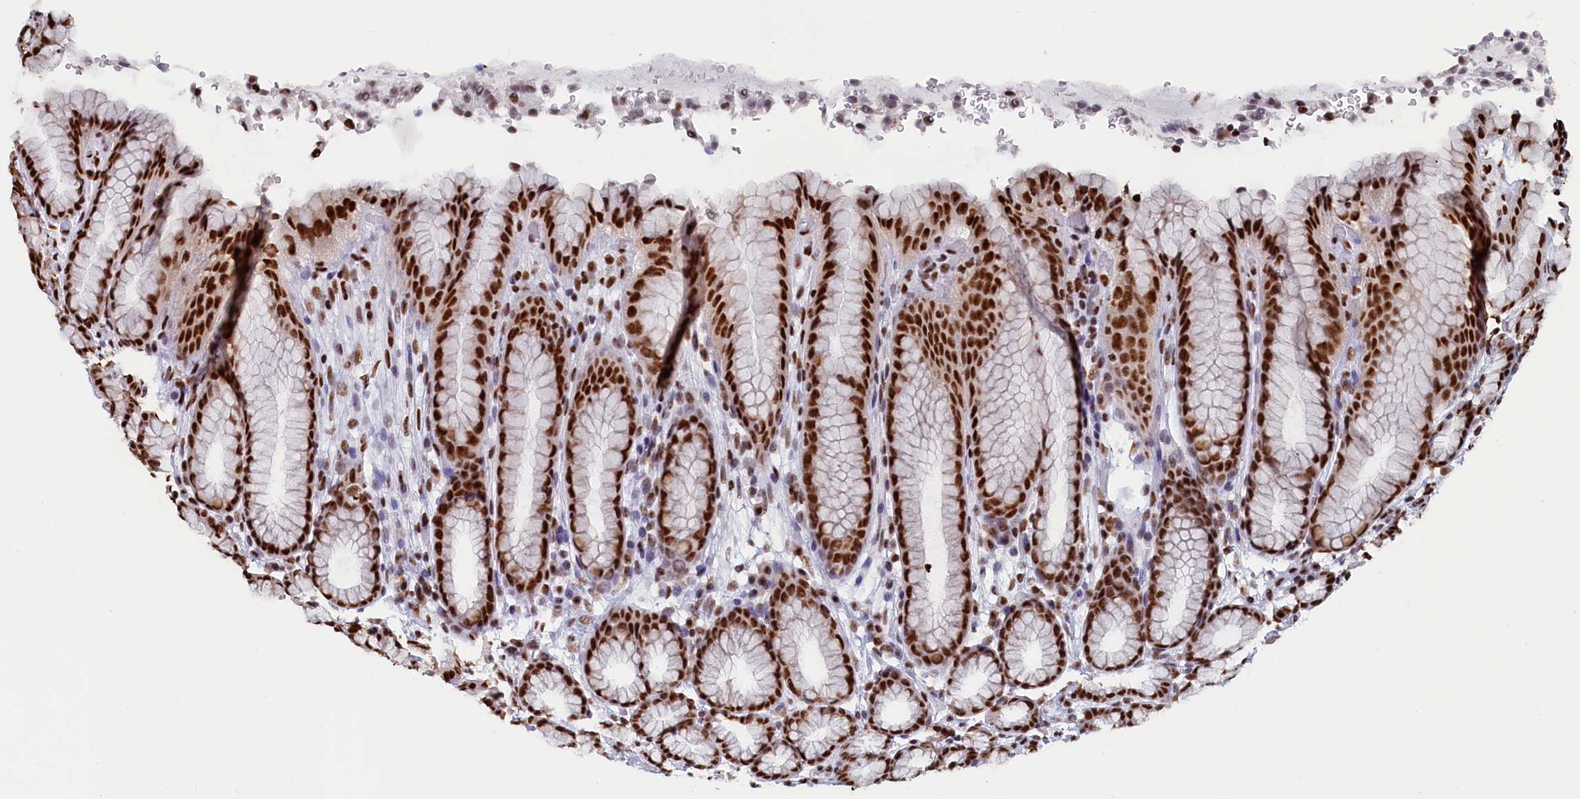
{"staining": {"intensity": "strong", "quantity": "25%-75%", "location": "nuclear"}, "tissue": "stomach", "cell_type": "Glandular cells", "image_type": "normal", "snomed": [{"axis": "morphology", "description": "Normal tissue, NOS"}, {"axis": "topography", "description": "Stomach"}], "caption": "DAB immunohistochemical staining of benign human stomach reveals strong nuclear protein expression in about 25%-75% of glandular cells. The protein is stained brown, and the nuclei are stained in blue (DAB IHC with brightfield microscopy, high magnification).", "gene": "MOSPD3", "patient": {"sex": "male", "age": 42}}